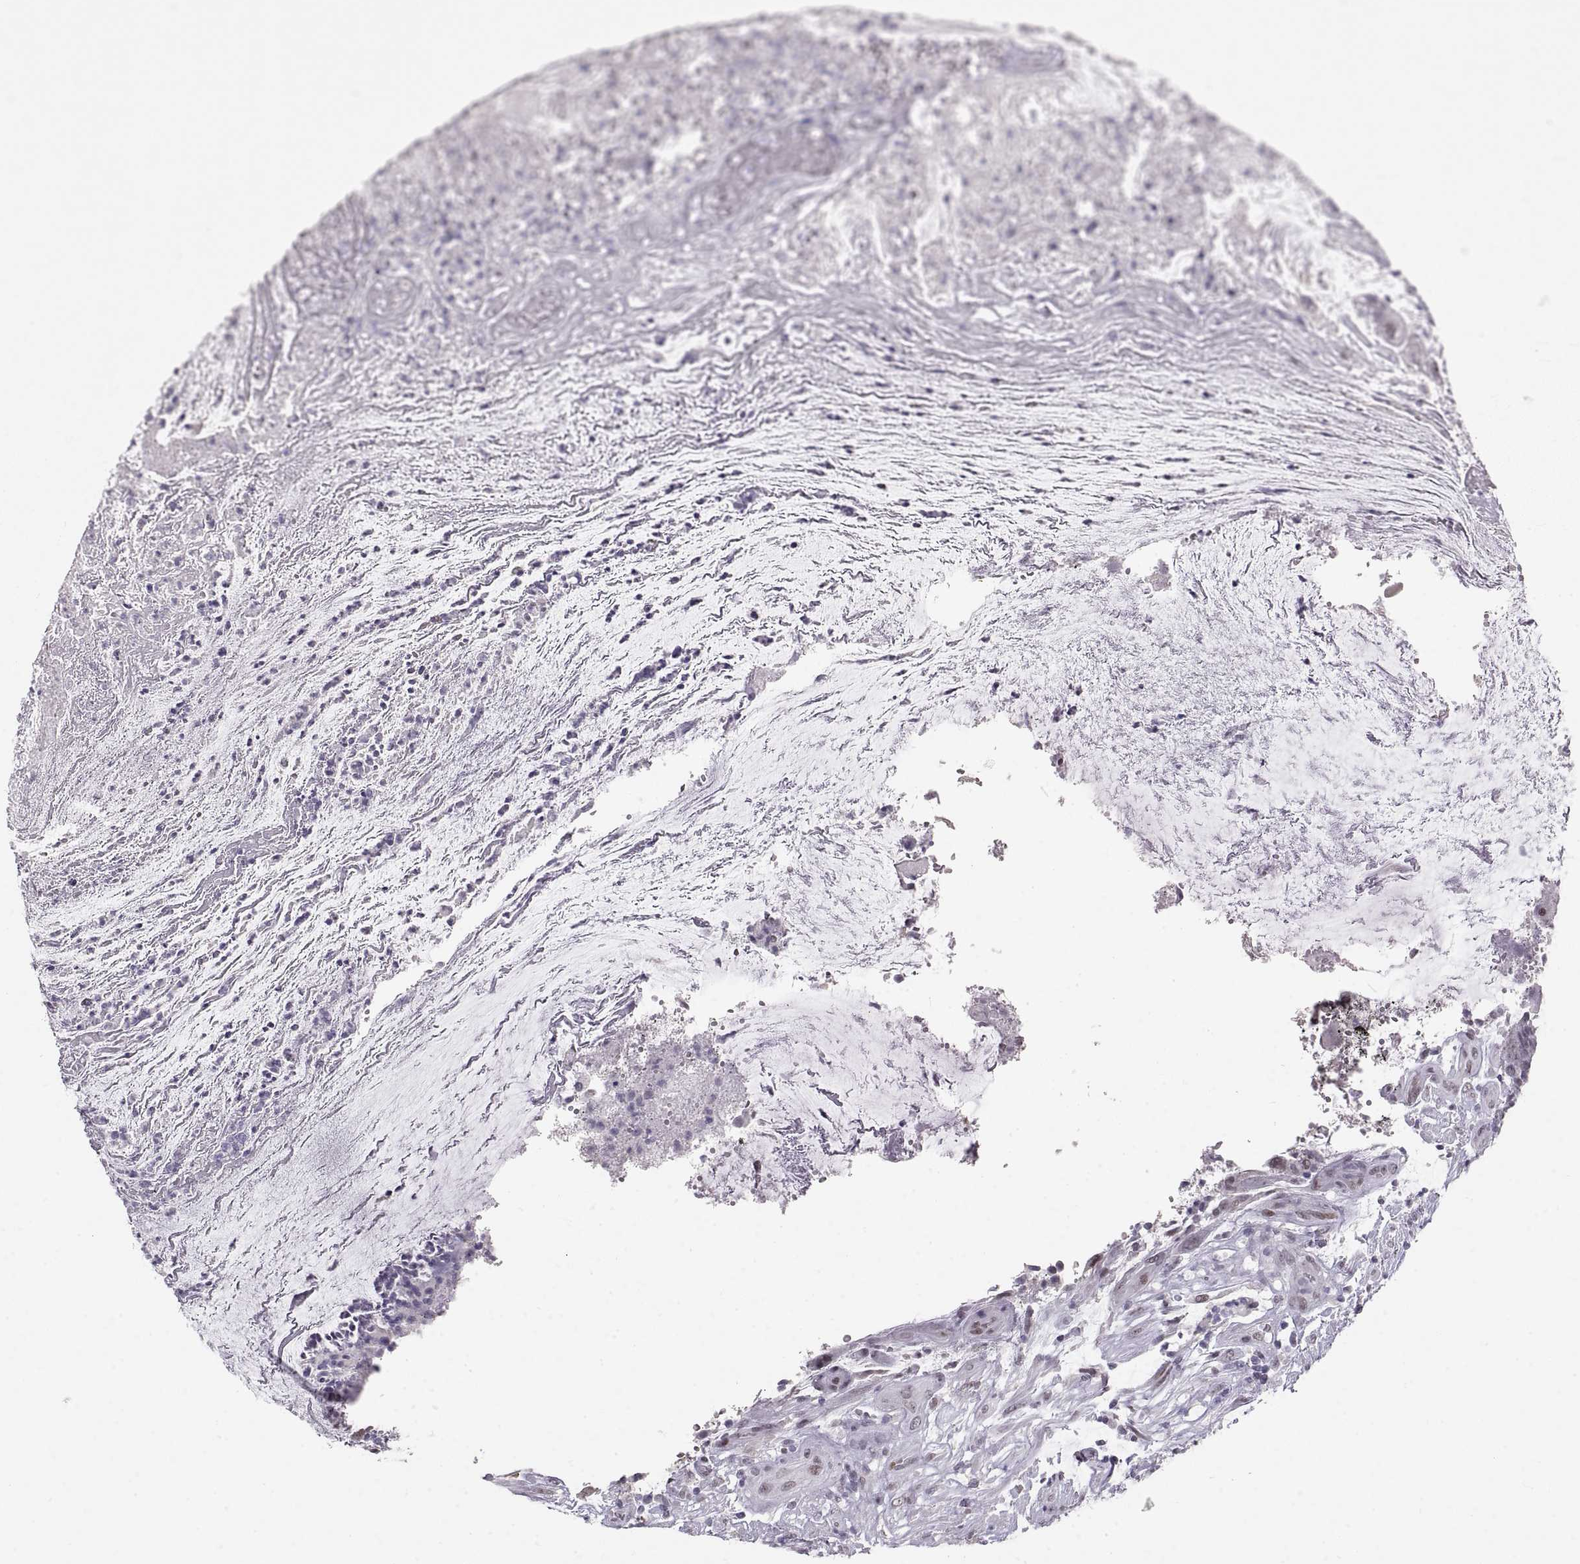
{"staining": {"intensity": "negative", "quantity": "none", "location": "none"}, "tissue": "colorectal cancer", "cell_type": "Tumor cells", "image_type": "cancer", "snomed": [{"axis": "morphology", "description": "Adenocarcinoma, NOS"}, {"axis": "topography", "description": "Colon"}], "caption": "The immunohistochemistry image has no significant staining in tumor cells of colorectal cancer tissue.", "gene": "NANOS3", "patient": {"sex": "female", "age": 43}}